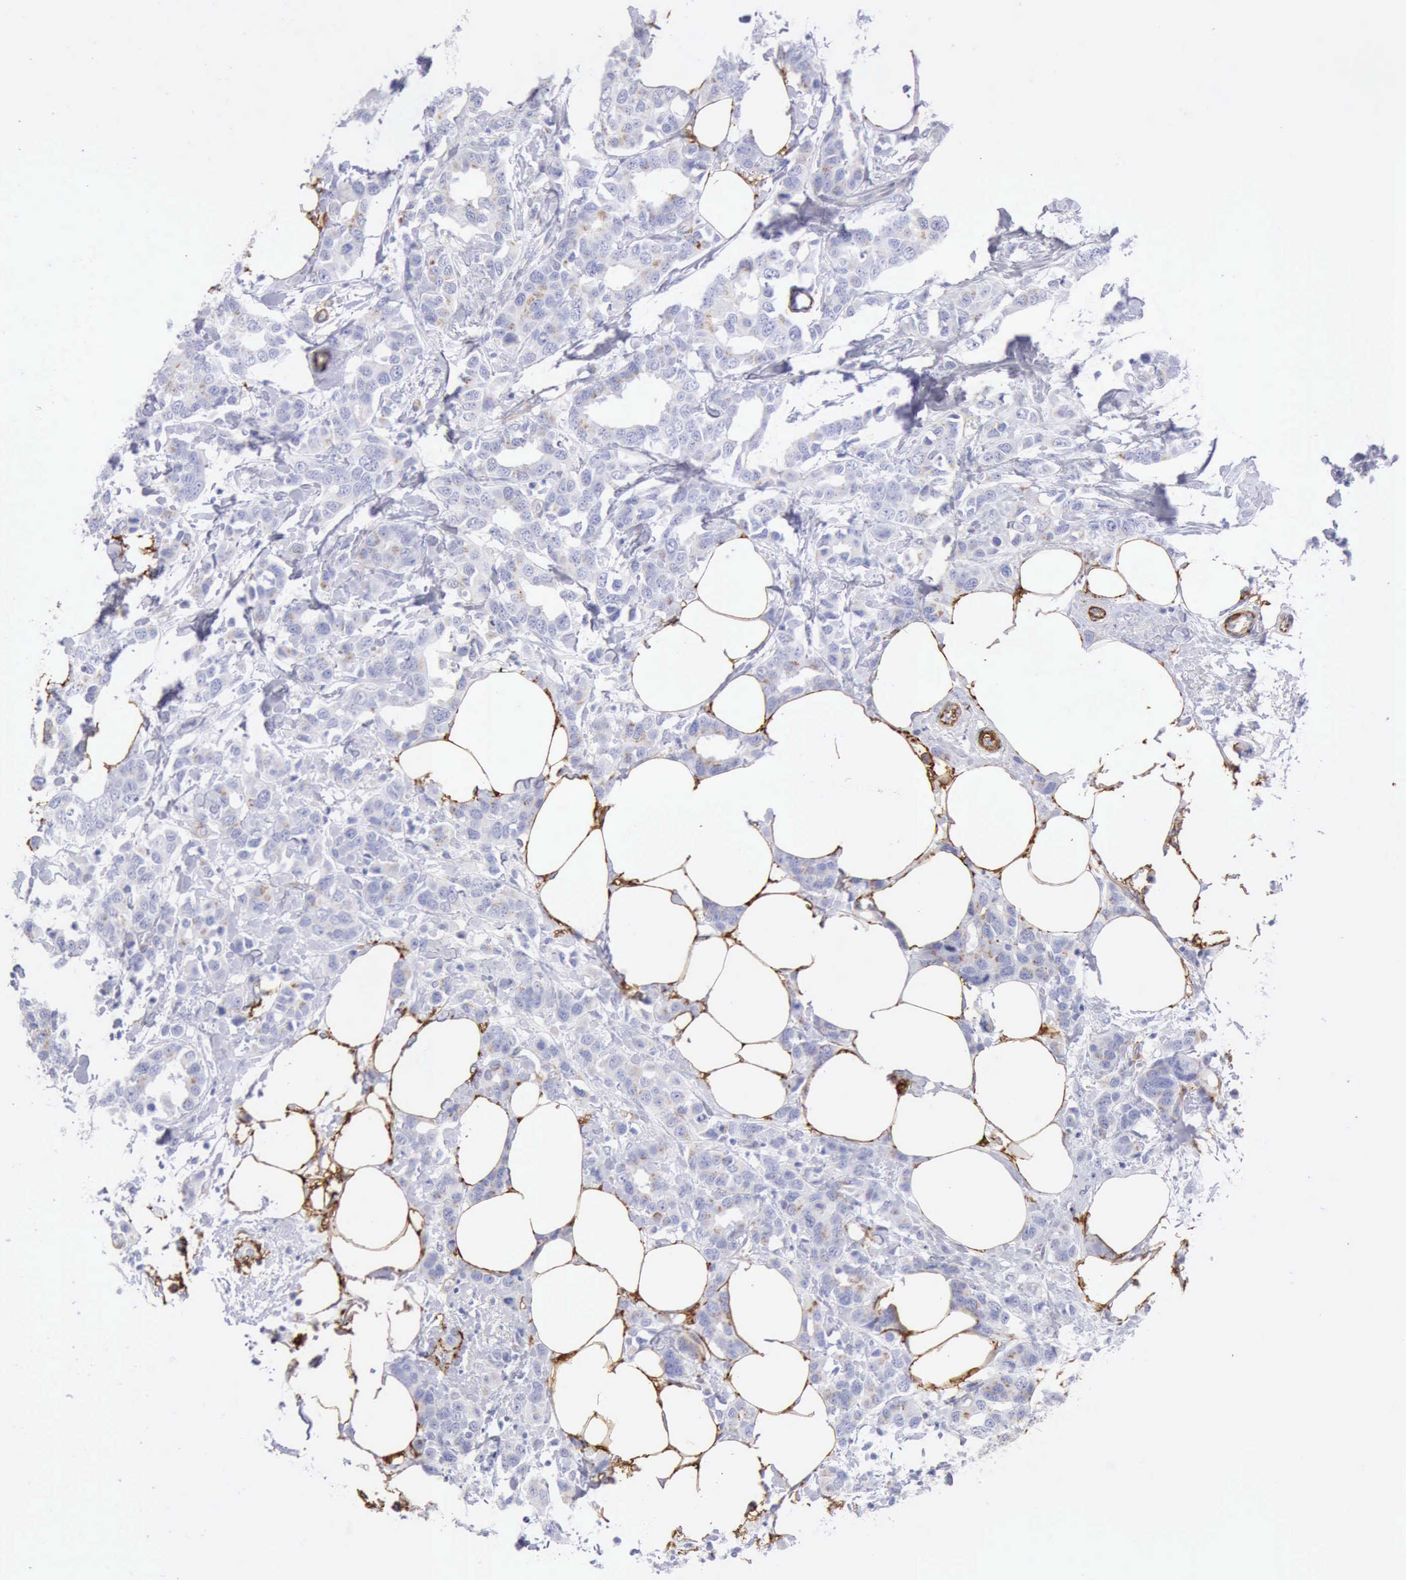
{"staining": {"intensity": "negative", "quantity": "none", "location": "none"}, "tissue": "breast cancer", "cell_type": "Tumor cells", "image_type": "cancer", "snomed": [{"axis": "morphology", "description": "Normal tissue, NOS"}, {"axis": "morphology", "description": "Duct carcinoma"}, {"axis": "topography", "description": "Breast"}], "caption": "This image is of breast cancer (infiltrating ductal carcinoma) stained with IHC to label a protein in brown with the nuclei are counter-stained blue. There is no positivity in tumor cells.", "gene": "AOC3", "patient": {"sex": "female", "age": 50}}